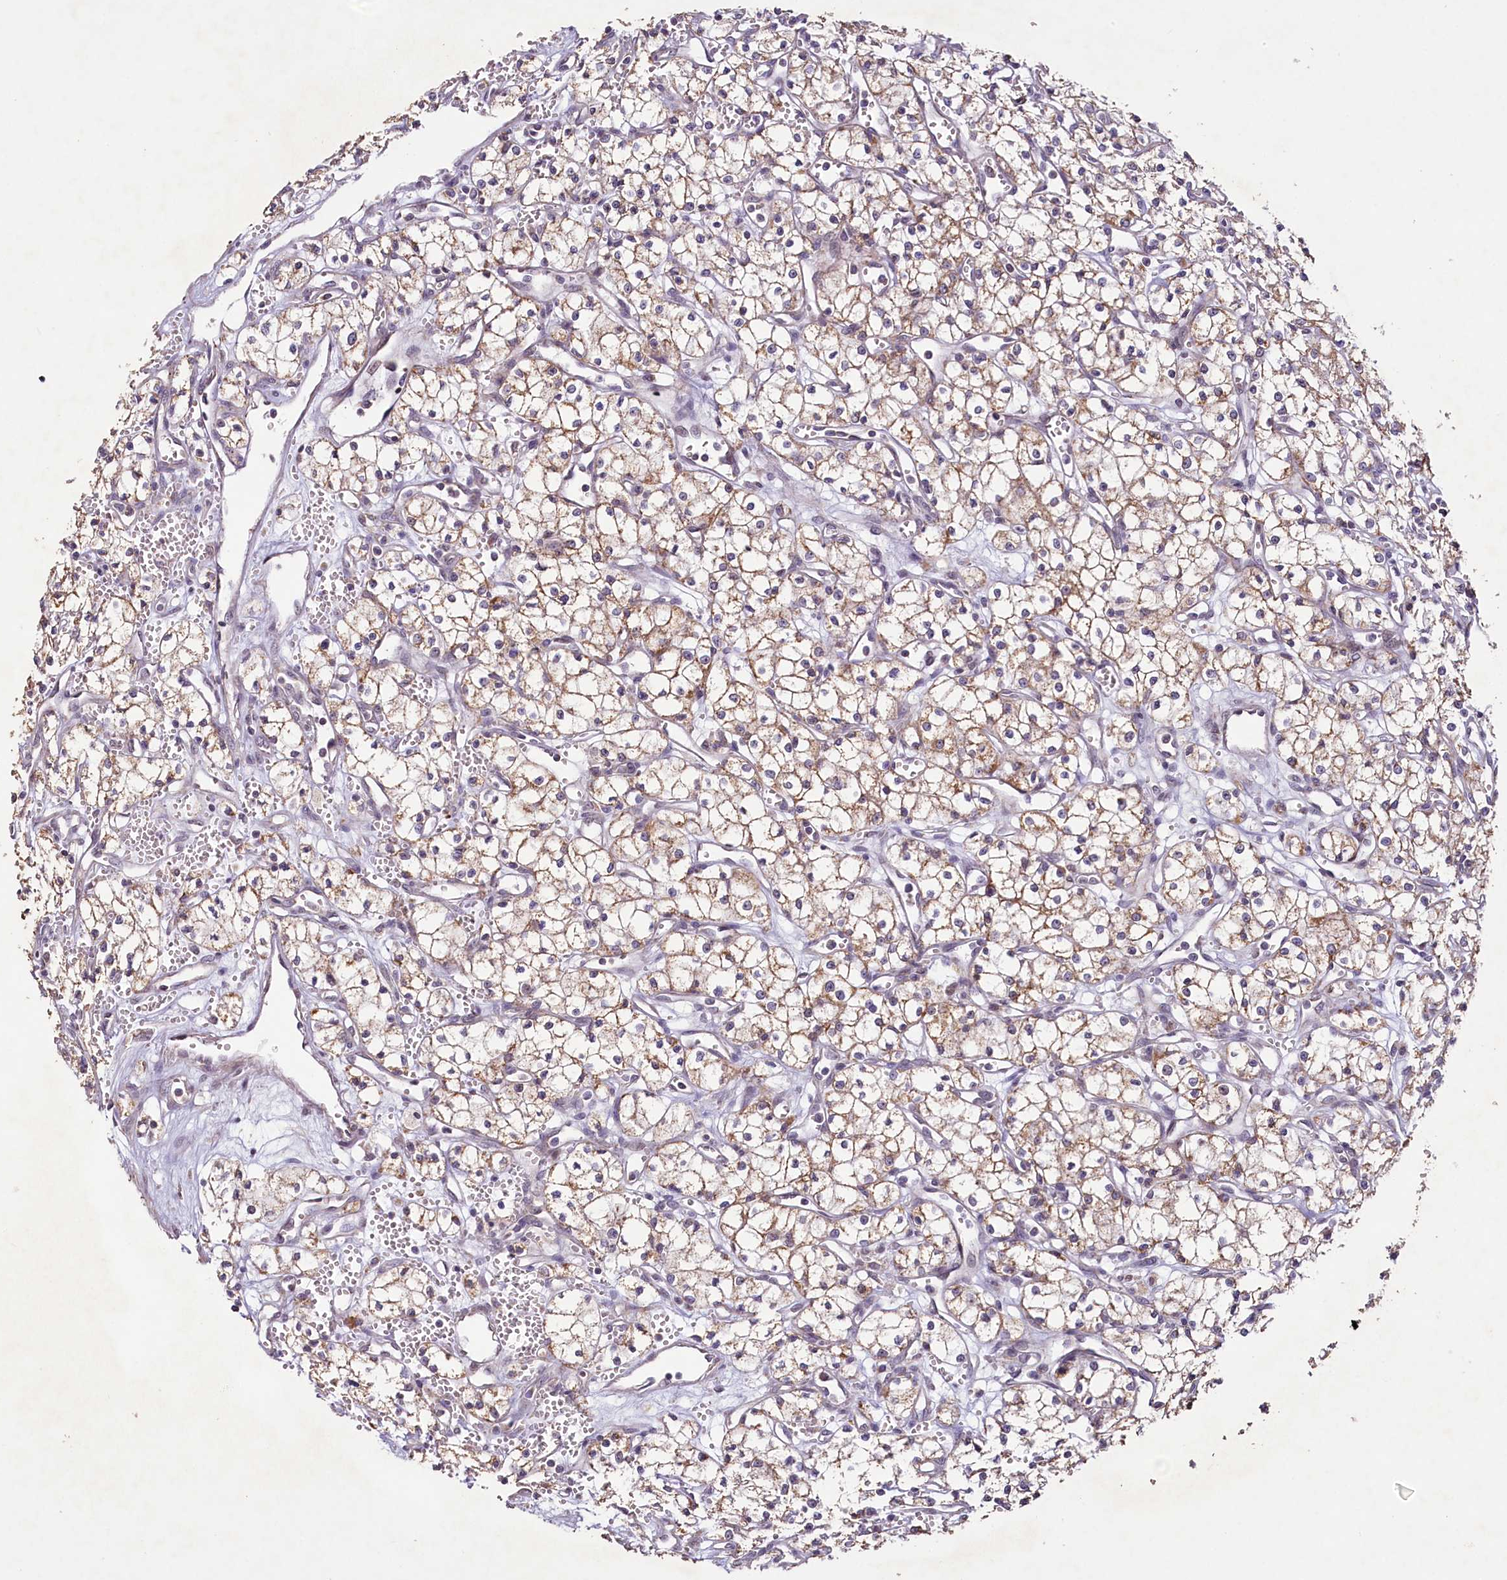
{"staining": {"intensity": "moderate", "quantity": "25%-75%", "location": "cytoplasmic/membranous"}, "tissue": "renal cancer", "cell_type": "Tumor cells", "image_type": "cancer", "snomed": [{"axis": "morphology", "description": "Adenocarcinoma, NOS"}, {"axis": "topography", "description": "Kidney"}], "caption": "Human renal cancer stained for a protein (brown) exhibits moderate cytoplasmic/membranous positive positivity in about 25%-75% of tumor cells.", "gene": "PDE6D", "patient": {"sex": "male", "age": 59}}